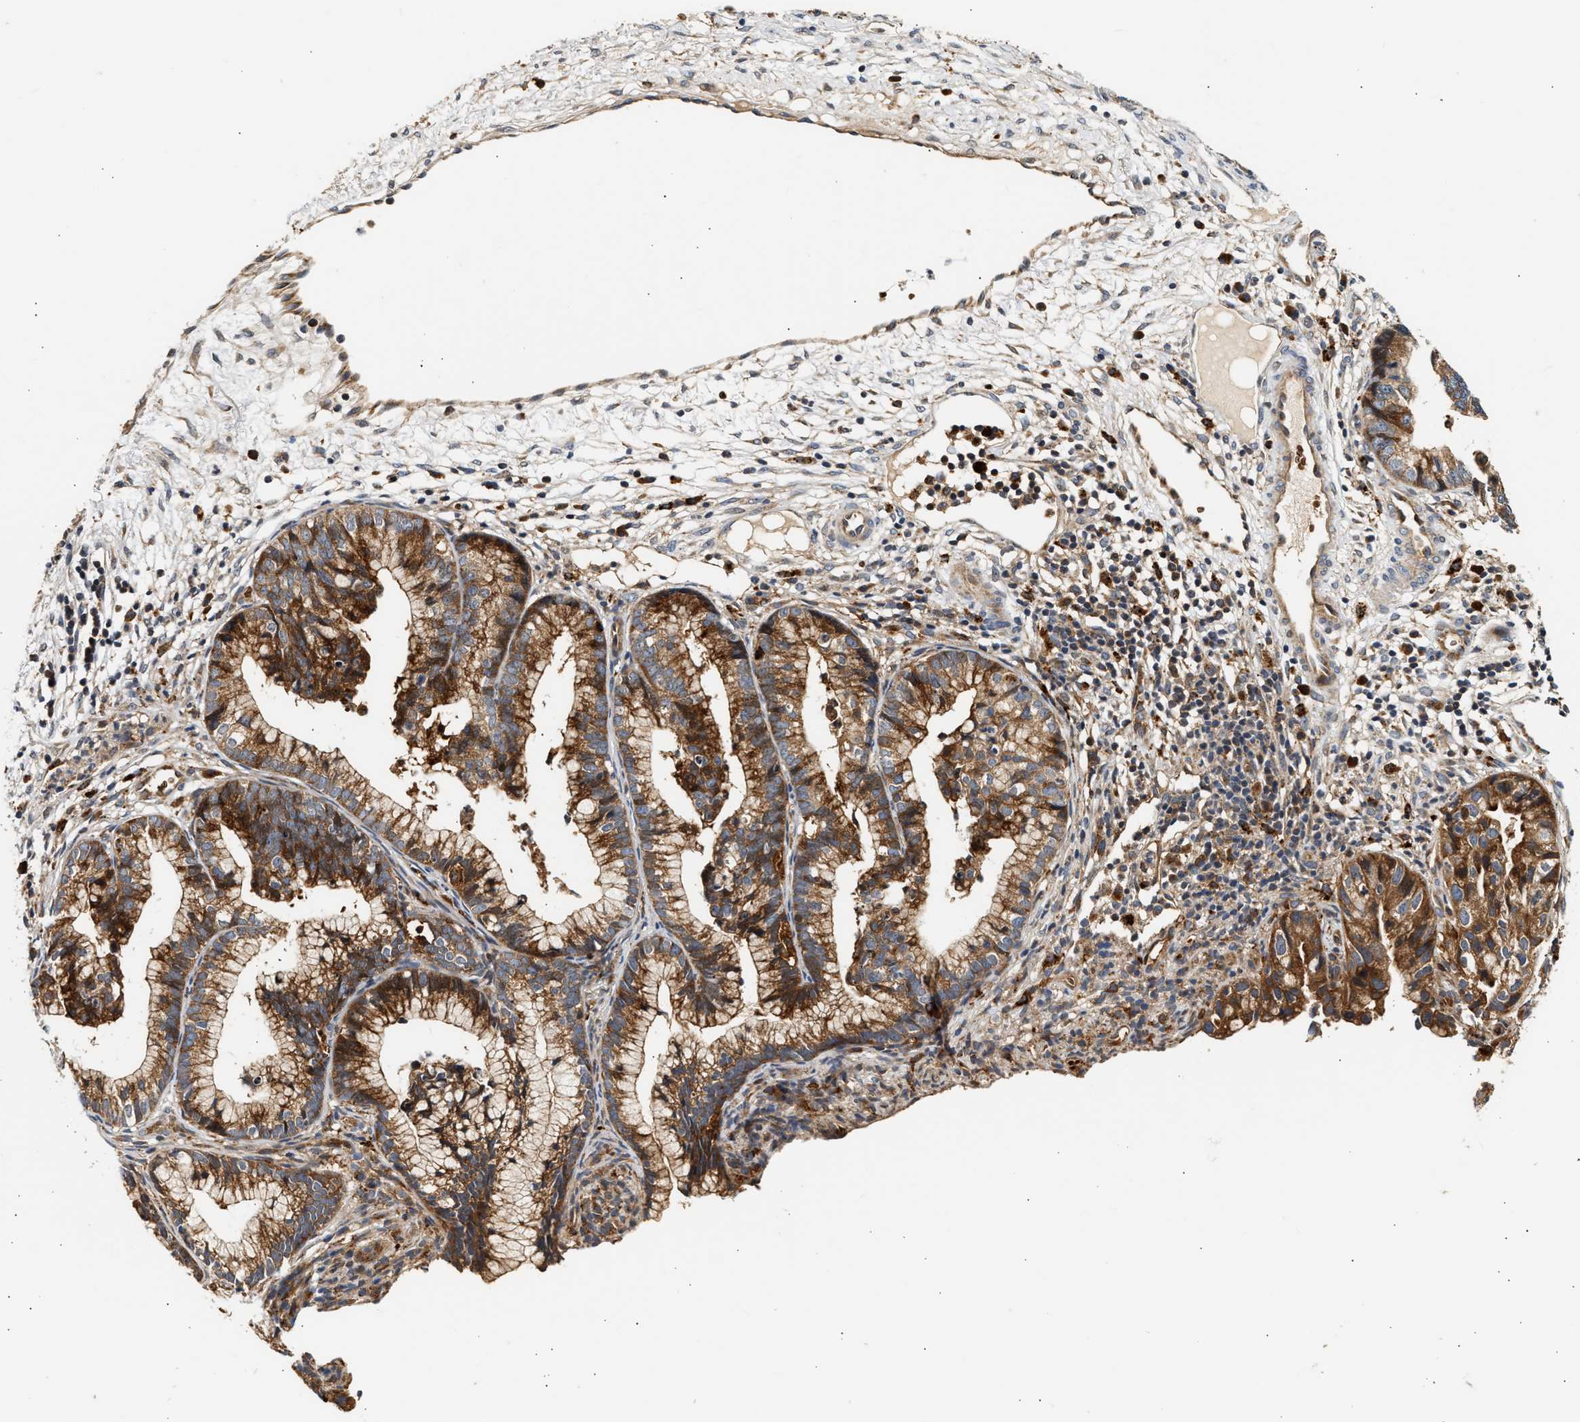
{"staining": {"intensity": "moderate", "quantity": ">75%", "location": "cytoplasmic/membranous"}, "tissue": "cervical cancer", "cell_type": "Tumor cells", "image_type": "cancer", "snomed": [{"axis": "morphology", "description": "Adenocarcinoma, NOS"}, {"axis": "topography", "description": "Cervix"}], "caption": "Approximately >75% of tumor cells in human cervical cancer (adenocarcinoma) demonstrate moderate cytoplasmic/membranous protein positivity as visualized by brown immunohistochemical staining.", "gene": "PLD3", "patient": {"sex": "female", "age": 44}}